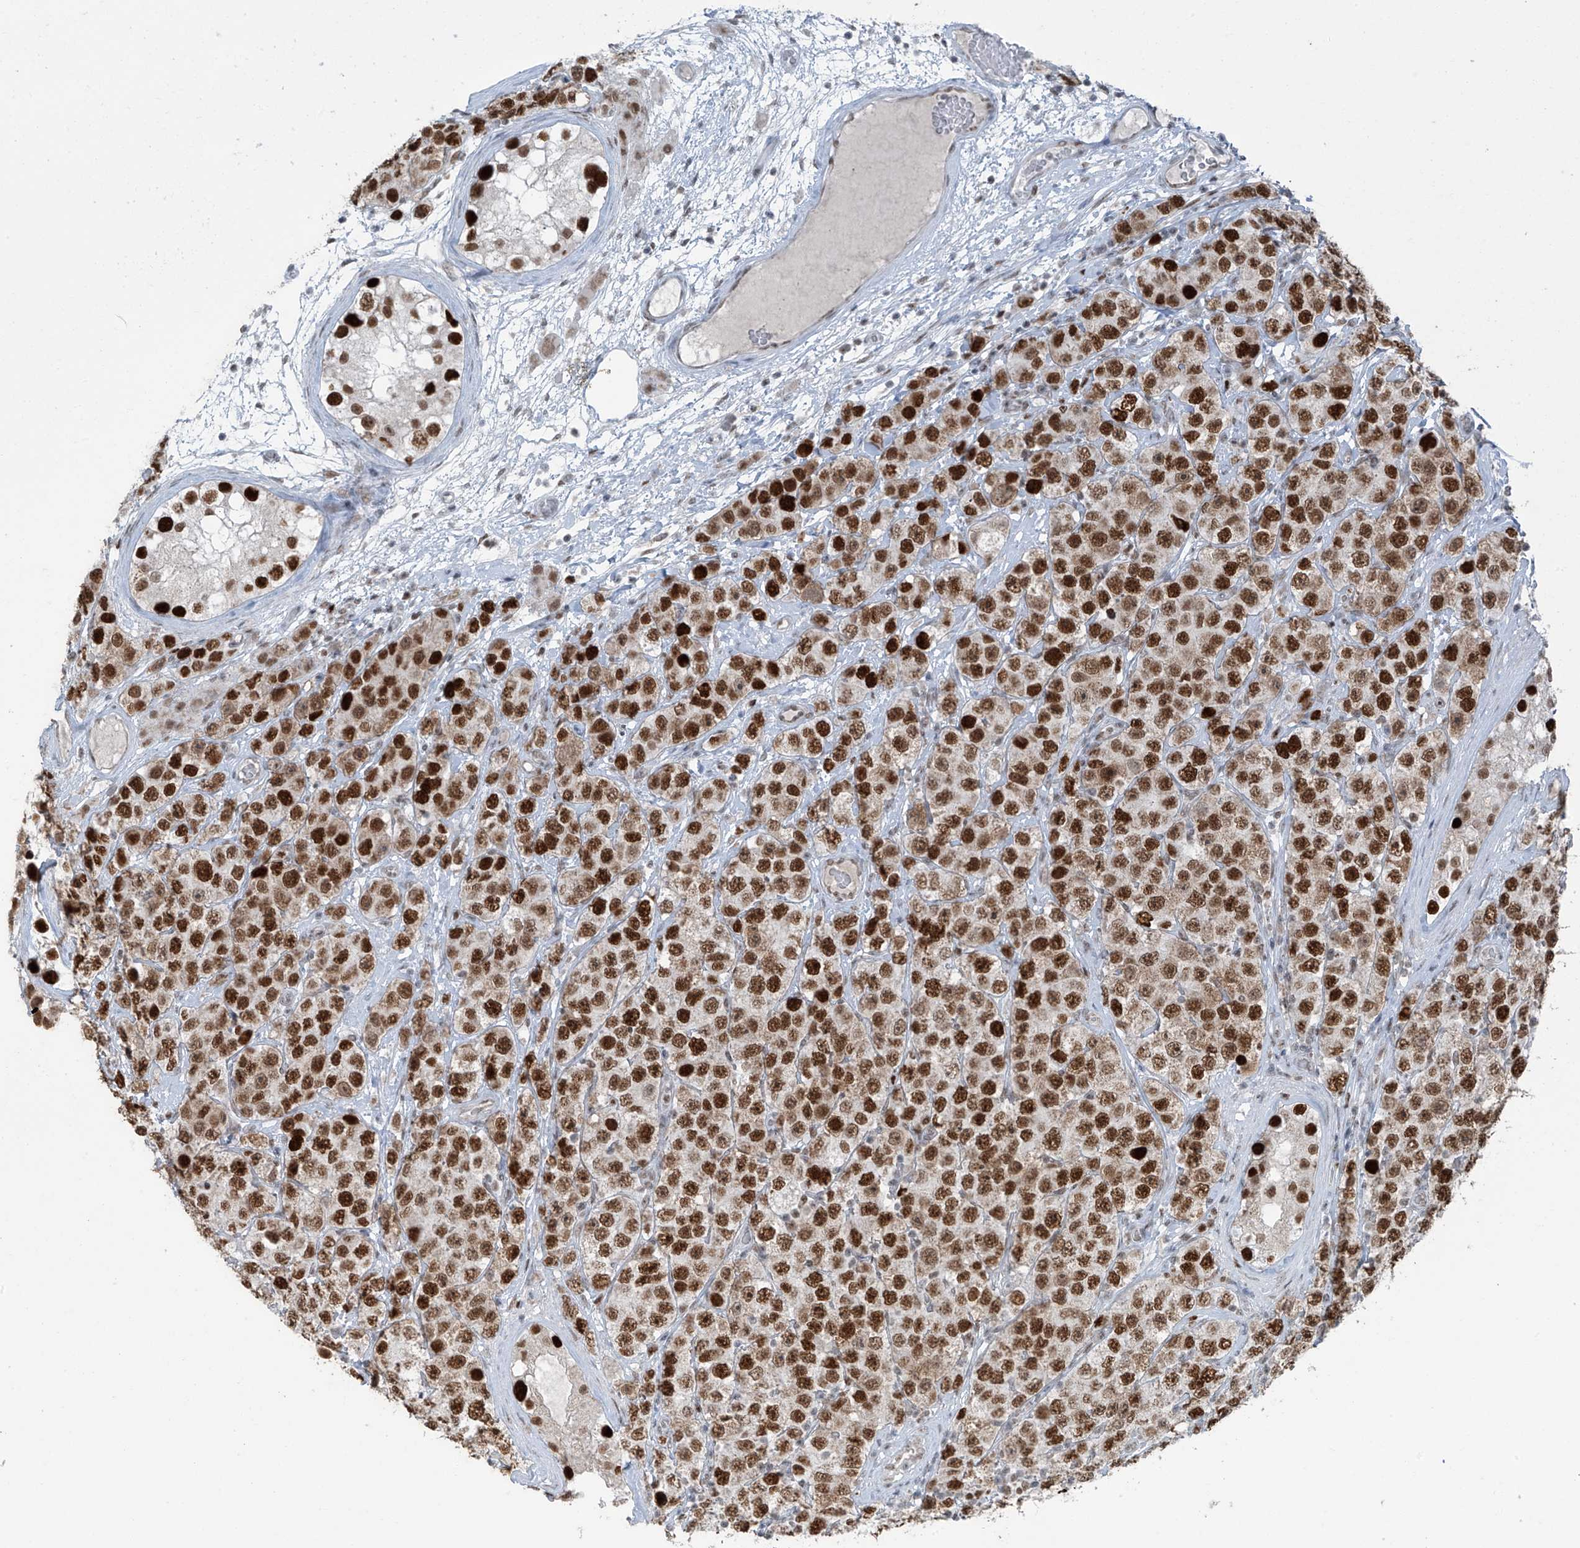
{"staining": {"intensity": "strong", "quantity": ">75%", "location": "nuclear"}, "tissue": "testis cancer", "cell_type": "Tumor cells", "image_type": "cancer", "snomed": [{"axis": "morphology", "description": "Seminoma, NOS"}, {"axis": "topography", "description": "Testis"}], "caption": "Strong nuclear positivity is present in about >75% of tumor cells in testis seminoma. (IHC, brightfield microscopy, high magnification).", "gene": "WRNIP1", "patient": {"sex": "male", "age": 28}}